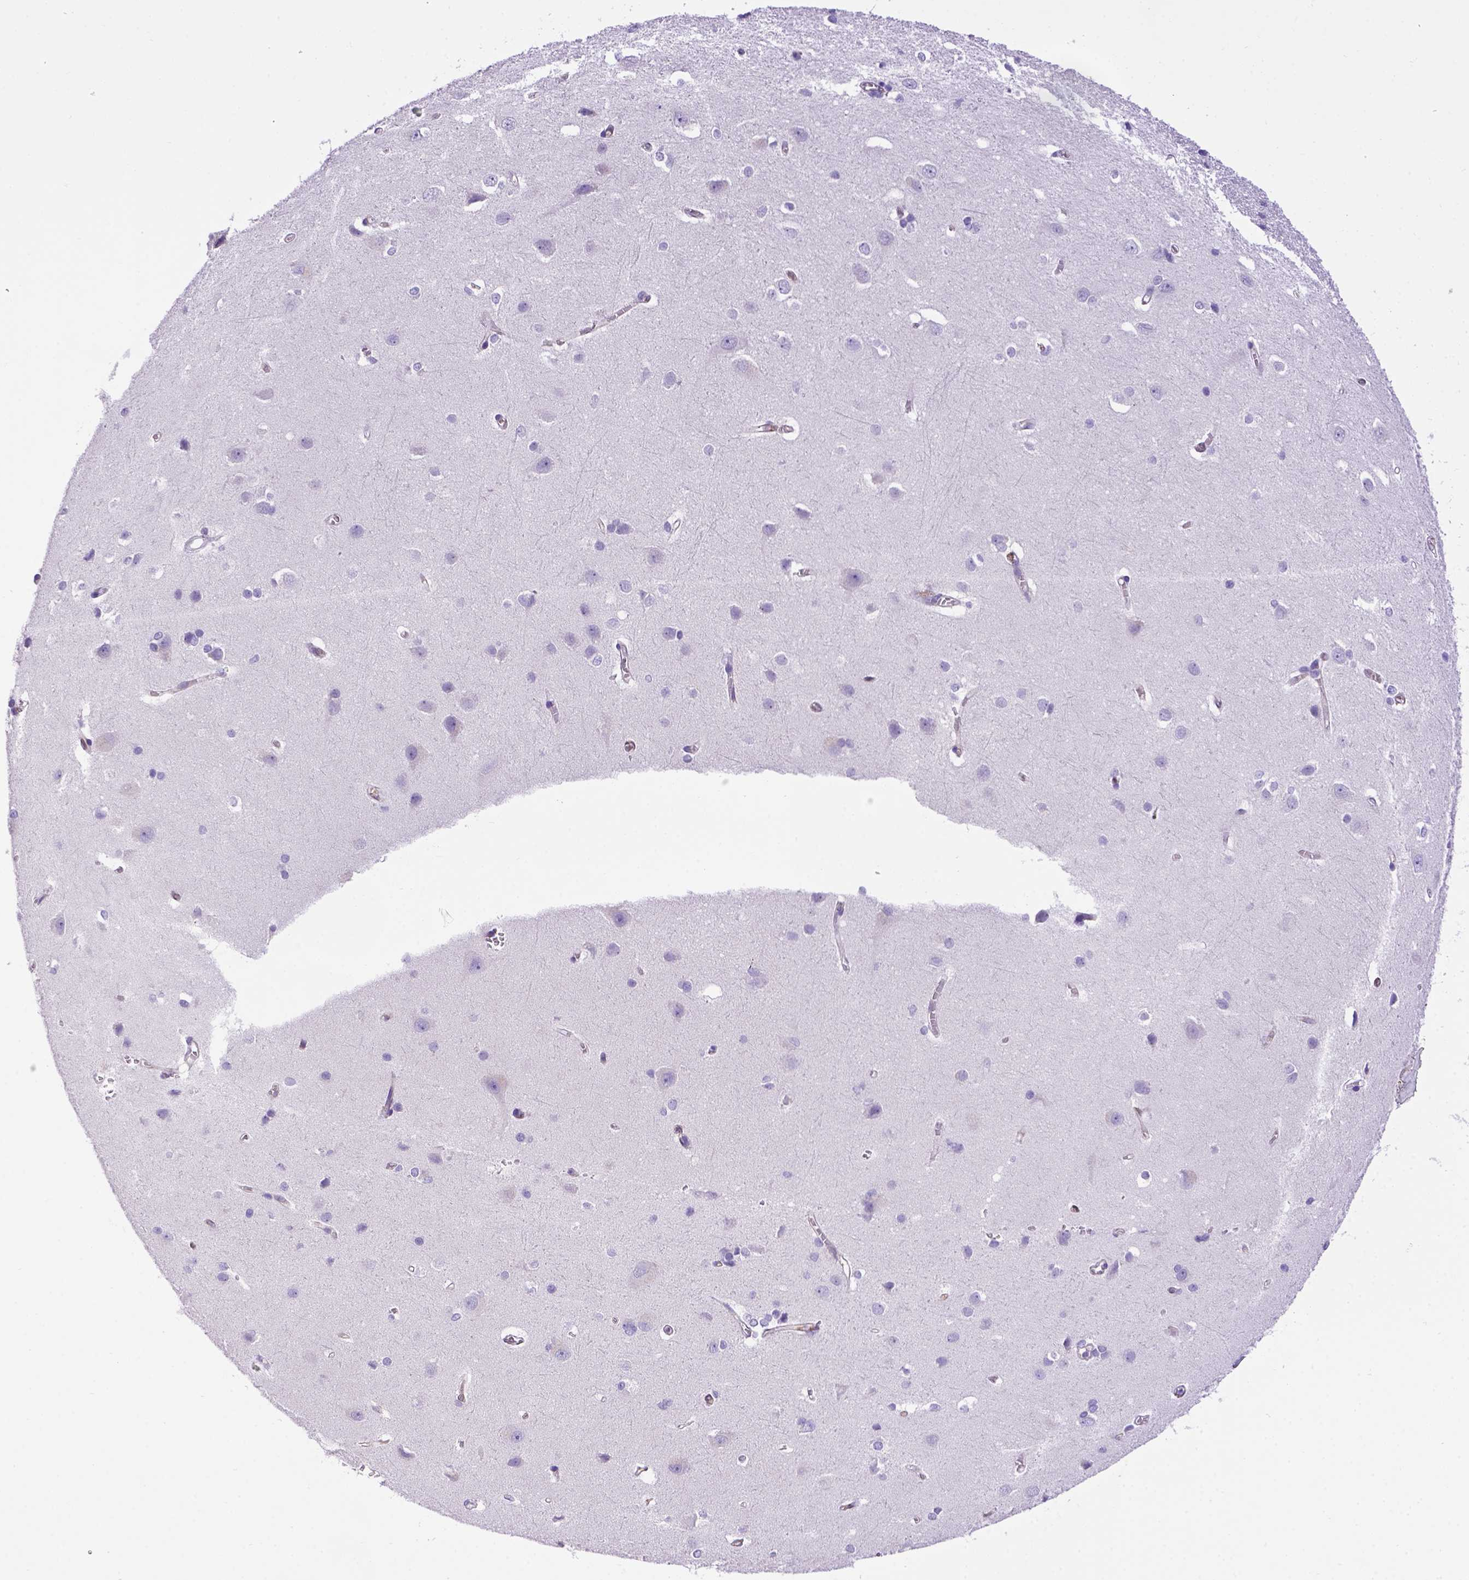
{"staining": {"intensity": "negative", "quantity": "none", "location": "none"}, "tissue": "cerebral cortex", "cell_type": "Endothelial cells", "image_type": "normal", "snomed": [{"axis": "morphology", "description": "Normal tissue, NOS"}, {"axis": "topography", "description": "Cerebral cortex"}], "caption": "A high-resolution photomicrograph shows immunohistochemistry (IHC) staining of benign cerebral cortex, which displays no significant expression in endothelial cells.", "gene": "PTGES", "patient": {"sex": "male", "age": 37}}